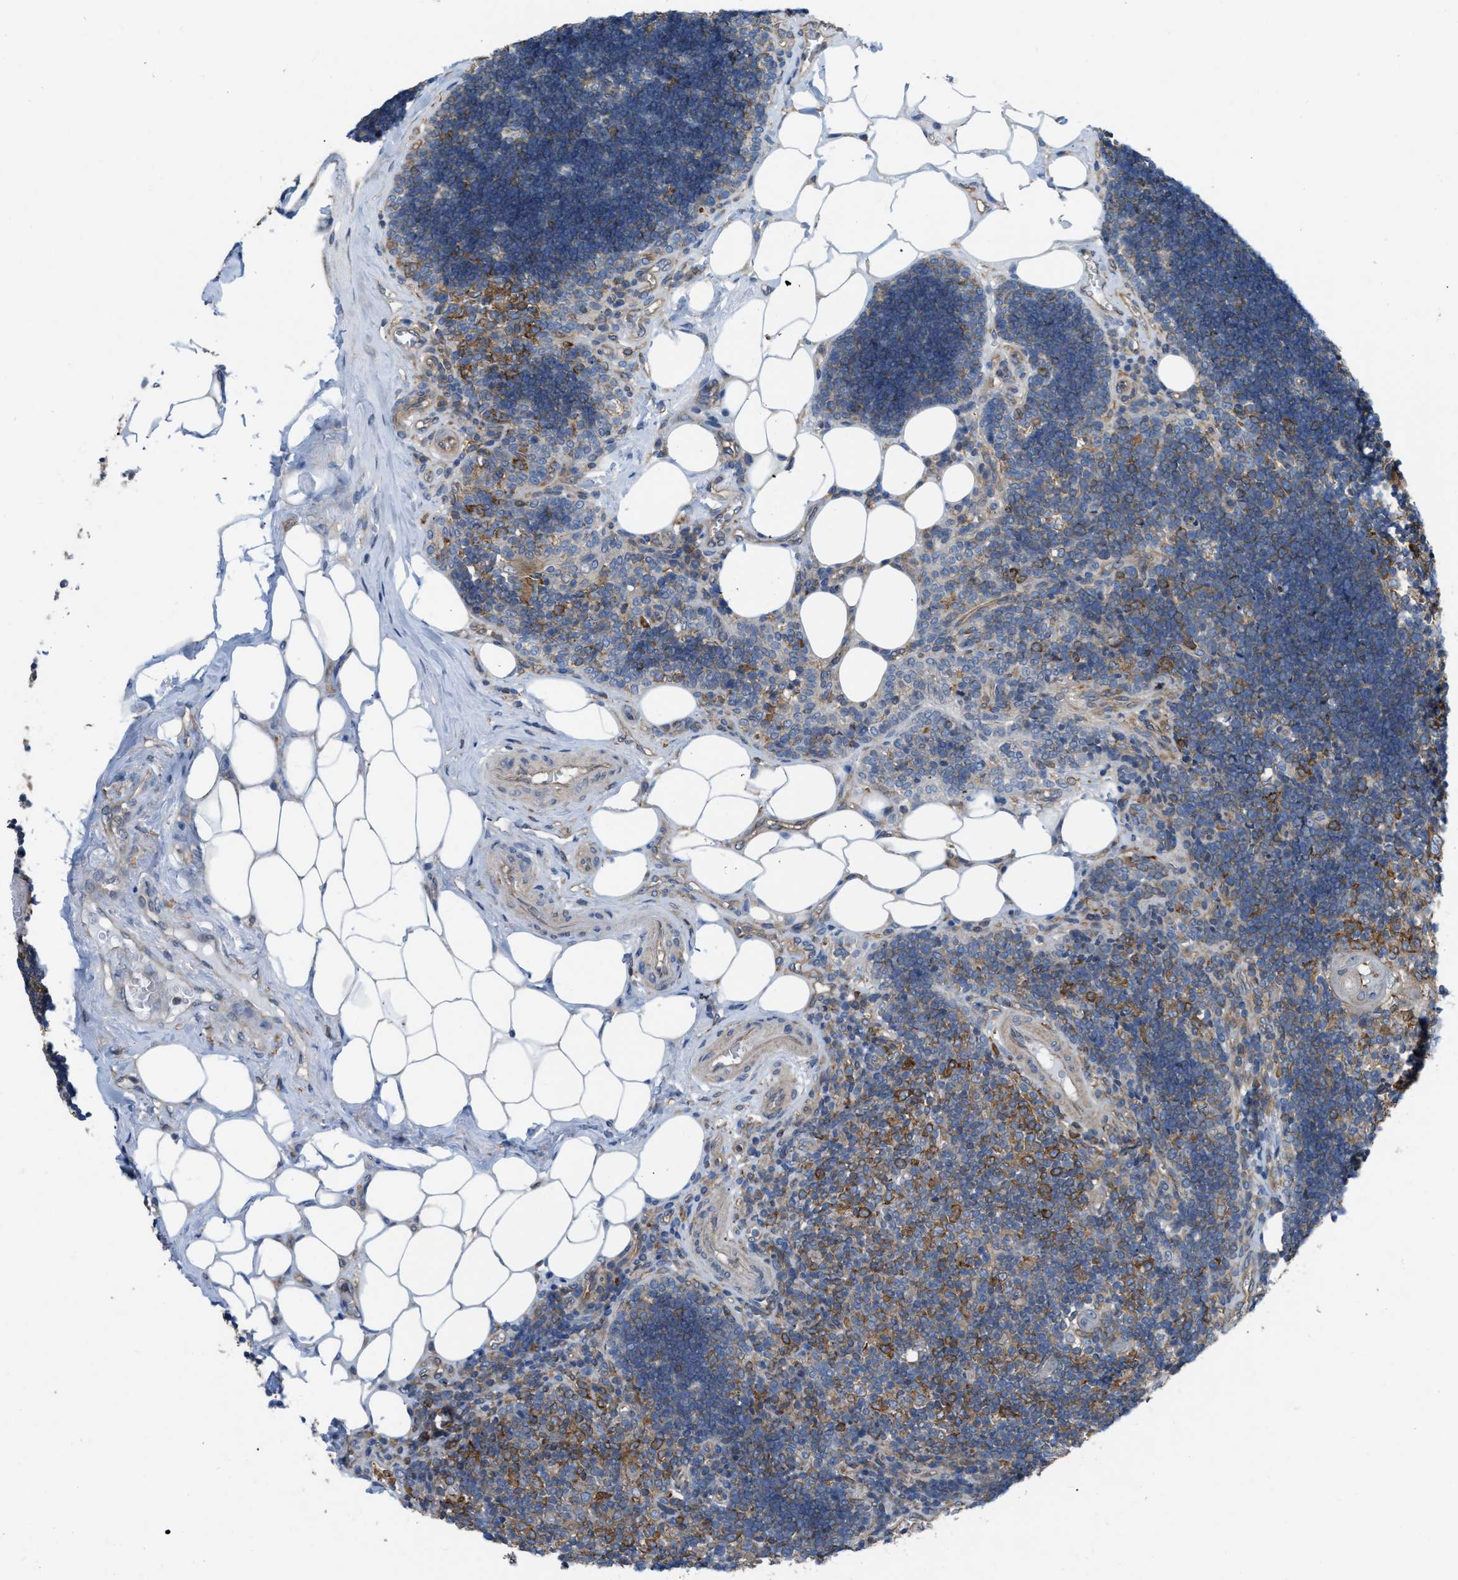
{"staining": {"intensity": "strong", "quantity": ">75%", "location": "cytoplasmic/membranous"}, "tissue": "lymph node", "cell_type": "Germinal center cells", "image_type": "normal", "snomed": [{"axis": "morphology", "description": "Normal tissue, NOS"}, {"axis": "topography", "description": "Lymph node"}], "caption": "Immunohistochemical staining of normal lymph node reveals >75% levels of strong cytoplasmic/membranous protein positivity in approximately >75% of germinal center cells. The protein is shown in brown color, while the nuclei are stained blue.", "gene": "MYO18A", "patient": {"sex": "male", "age": 33}}